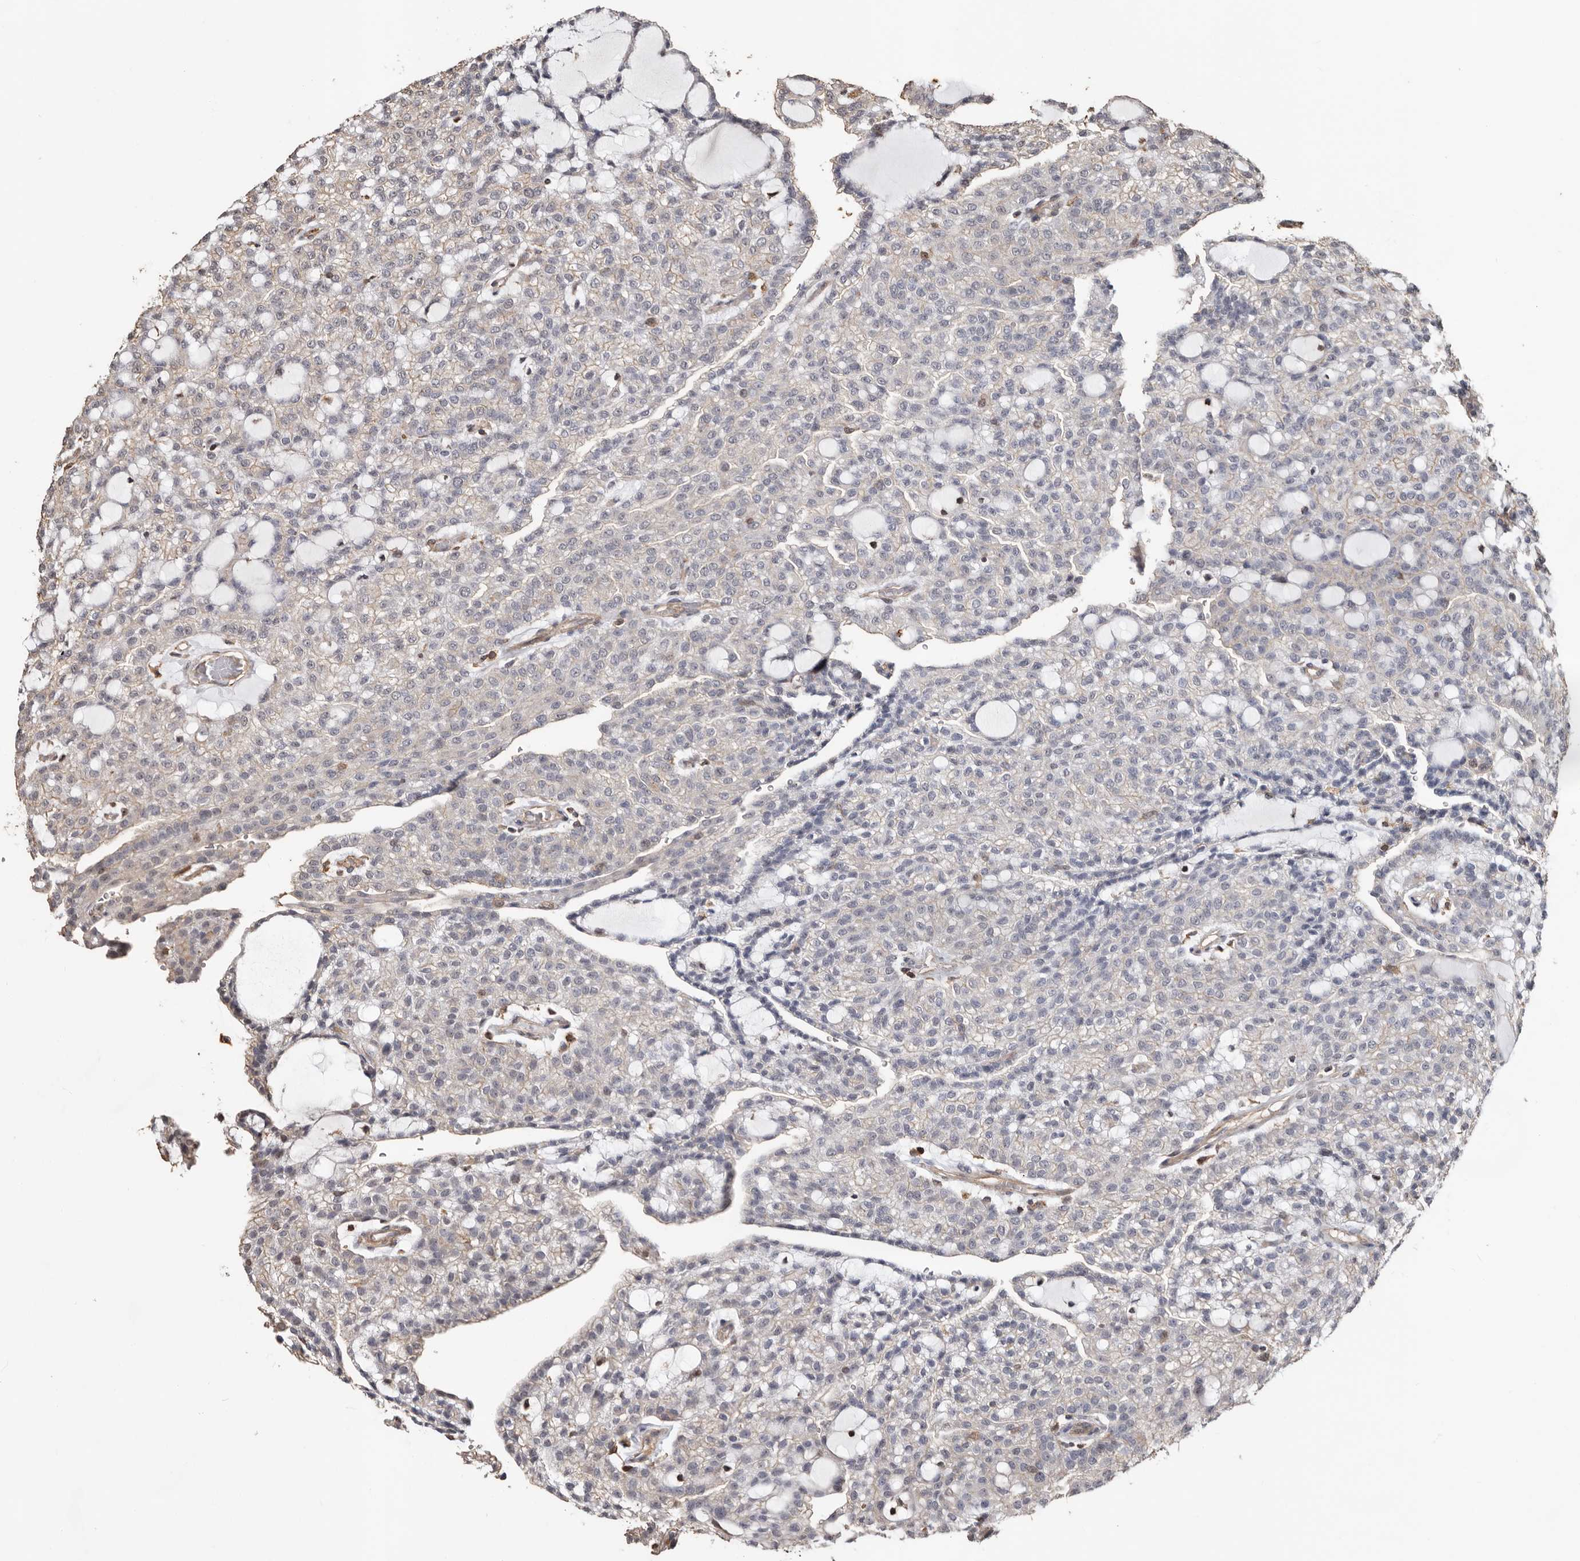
{"staining": {"intensity": "negative", "quantity": "none", "location": "none"}, "tissue": "renal cancer", "cell_type": "Tumor cells", "image_type": "cancer", "snomed": [{"axis": "morphology", "description": "Adenocarcinoma, NOS"}, {"axis": "topography", "description": "Kidney"}], "caption": "Immunohistochemical staining of human renal cancer (adenocarcinoma) exhibits no significant positivity in tumor cells.", "gene": "GSK3A", "patient": {"sex": "male", "age": 63}}